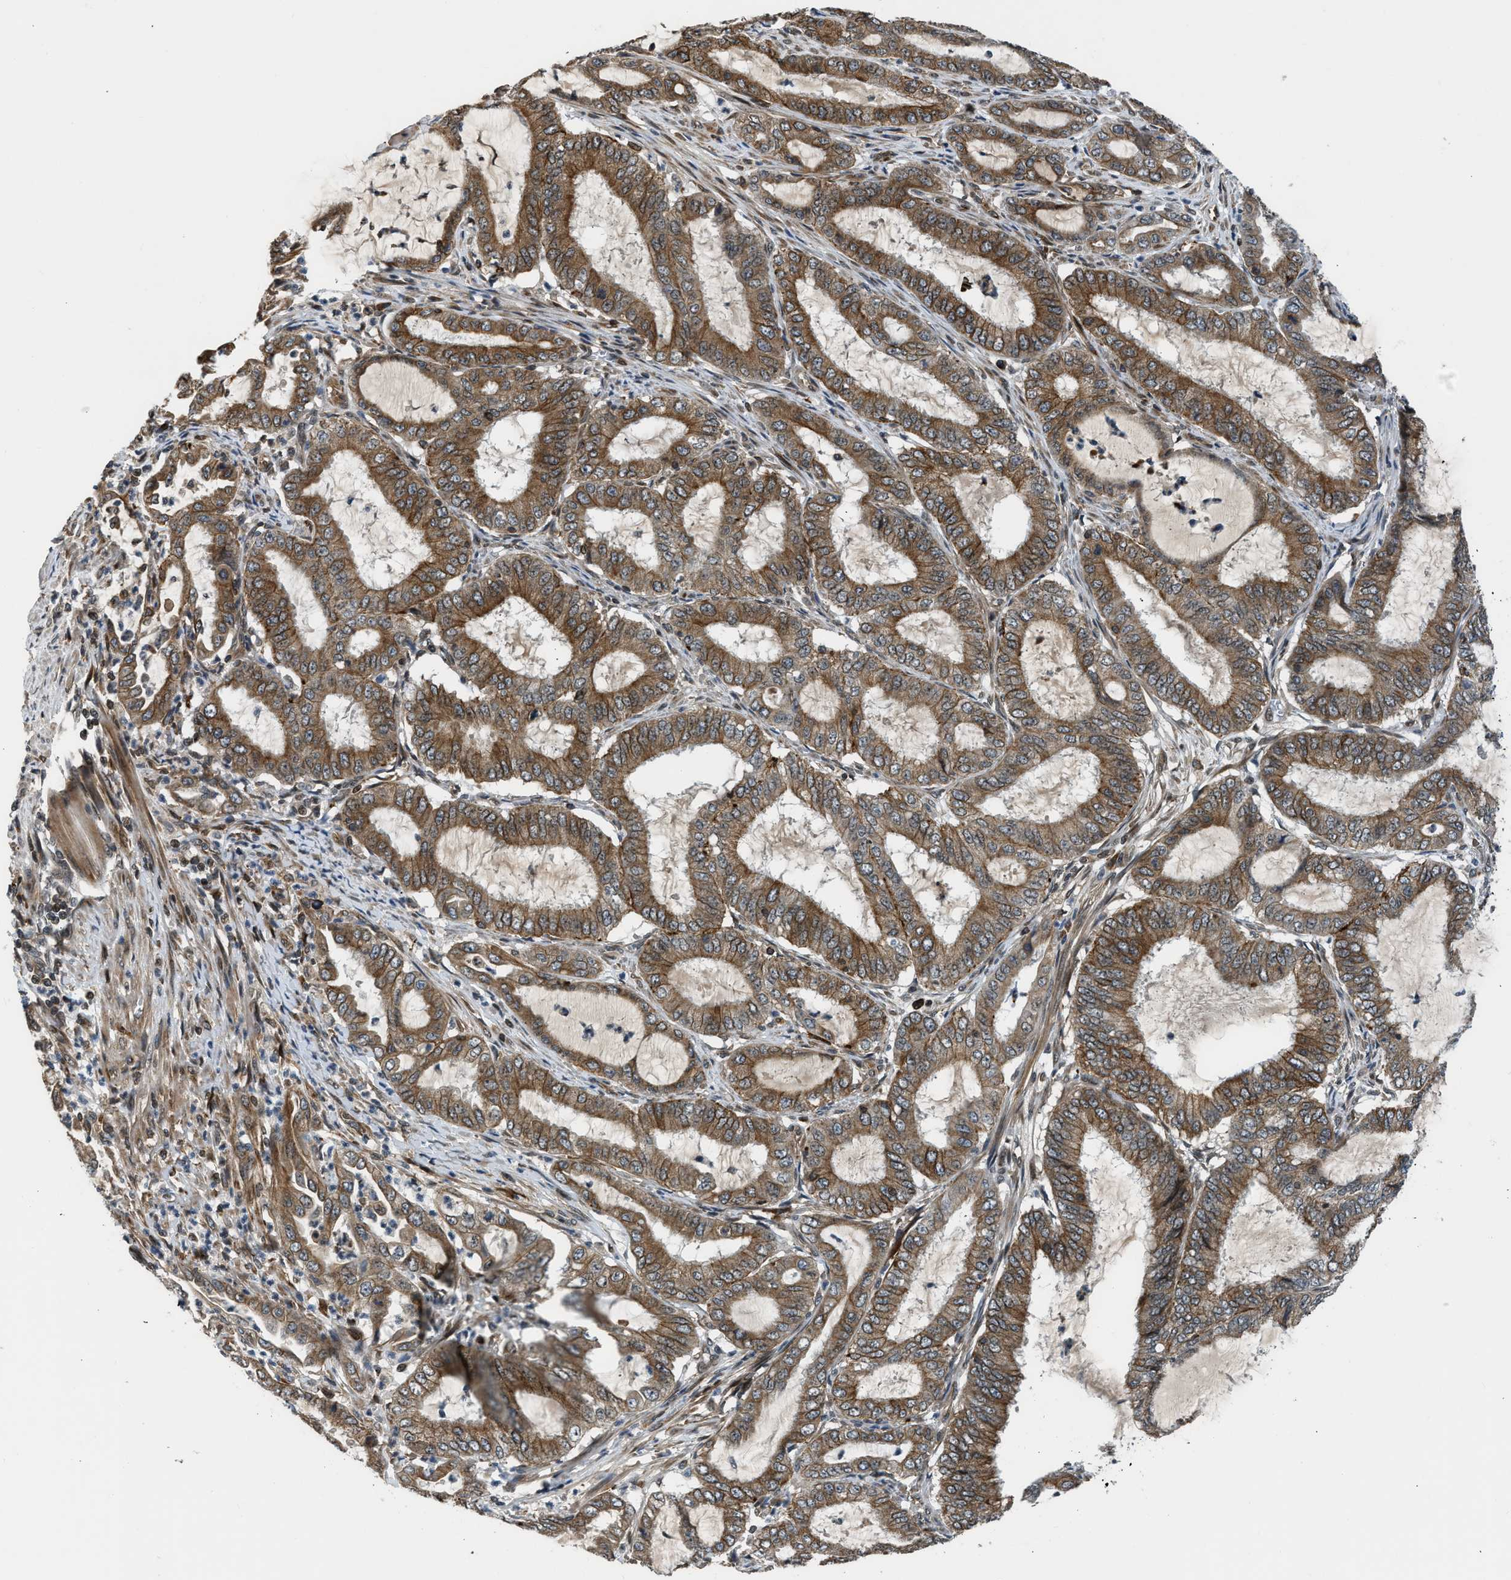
{"staining": {"intensity": "moderate", "quantity": ">75%", "location": "cytoplasmic/membranous"}, "tissue": "endometrial cancer", "cell_type": "Tumor cells", "image_type": "cancer", "snomed": [{"axis": "morphology", "description": "Adenocarcinoma, NOS"}, {"axis": "topography", "description": "Endometrium"}], "caption": "DAB (3,3'-diaminobenzidine) immunohistochemical staining of endometrial adenocarcinoma demonstrates moderate cytoplasmic/membranous protein positivity in about >75% of tumor cells. (DAB = brown stain, brightfield microscopy at high magnification).", "gene": "RETREG3", "patient": {"sex": "female", "age": 70}}